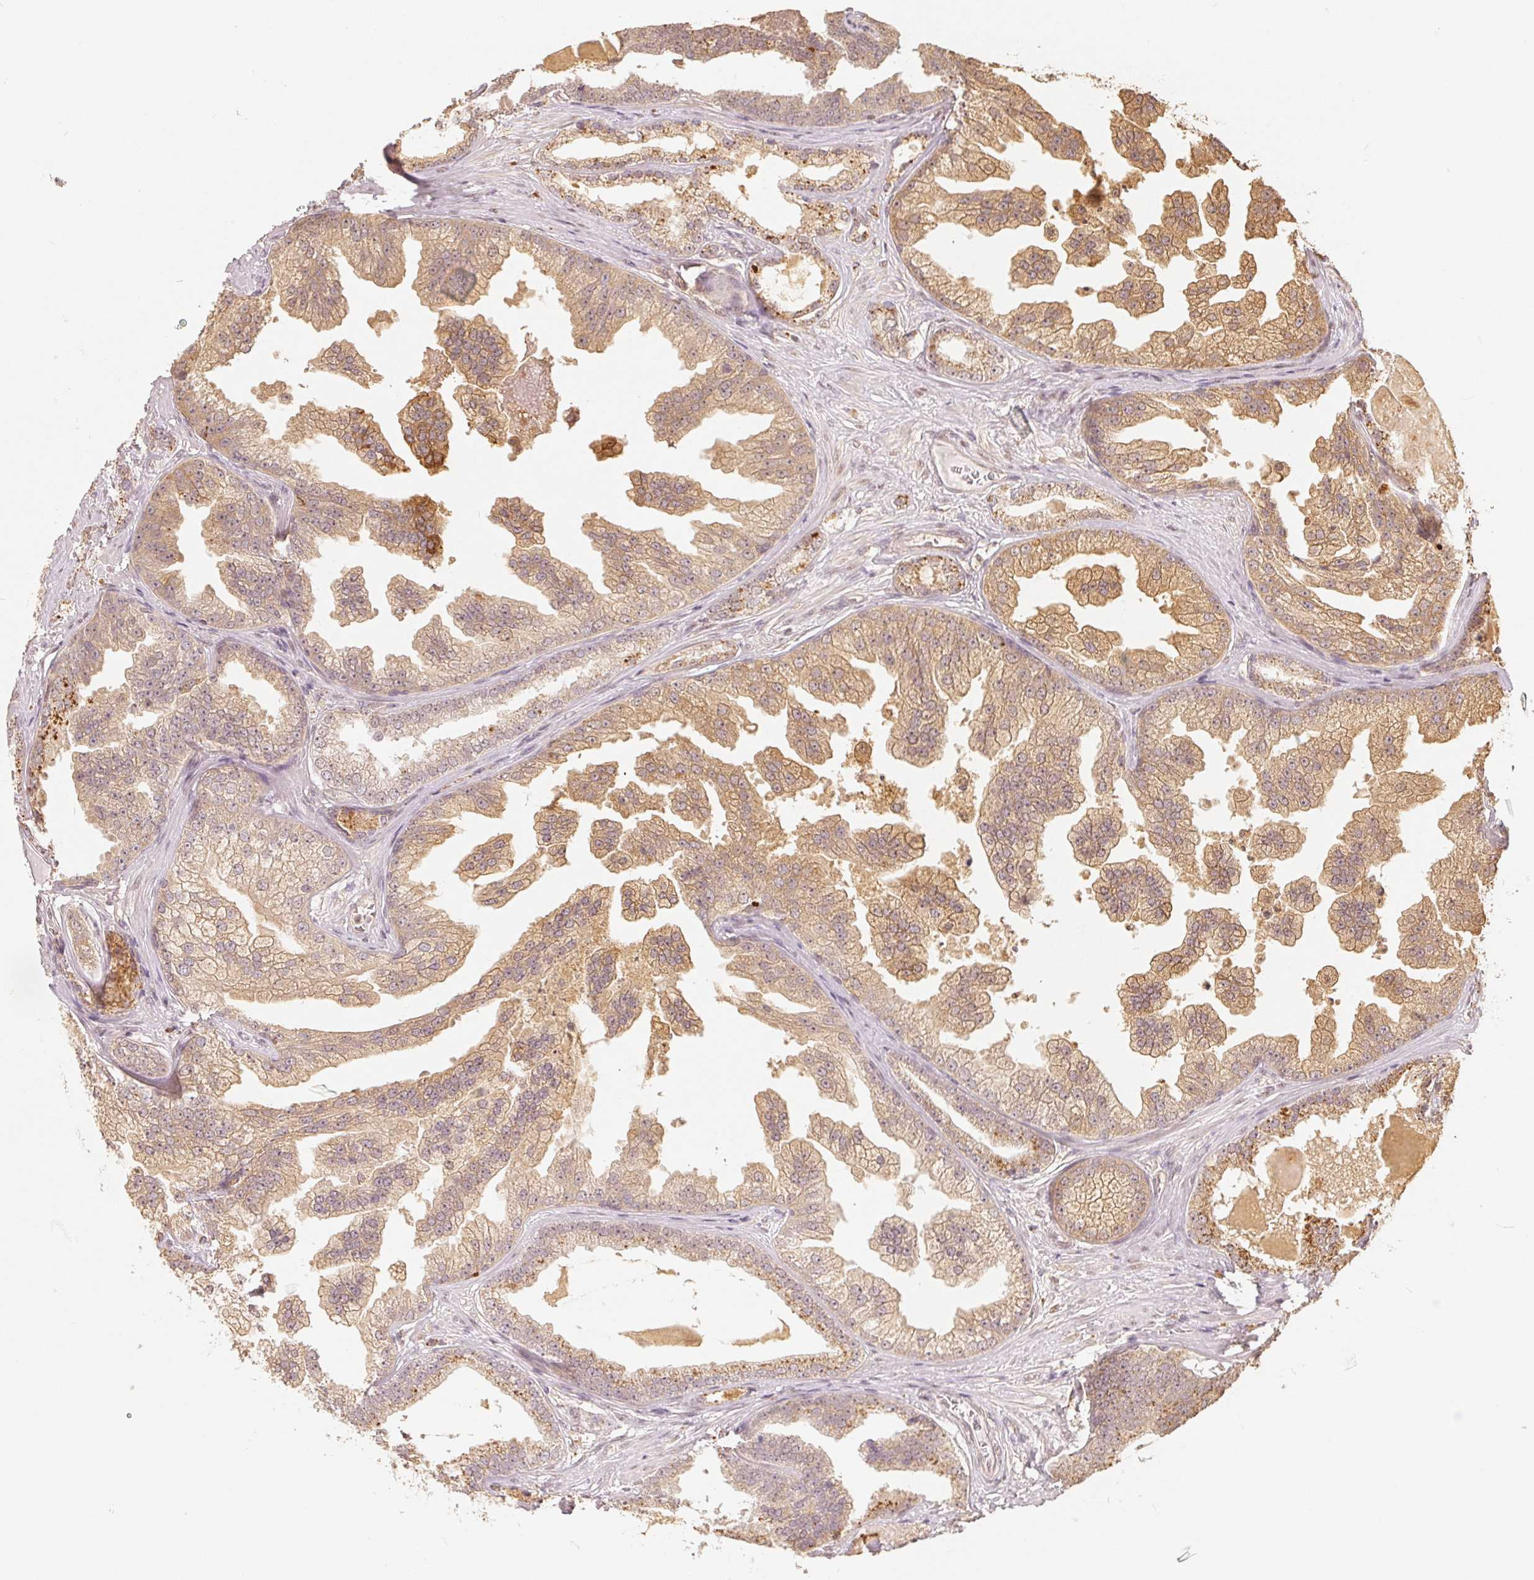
{"staining": {"intensity": "weak", "quantity": ">75%", "location": "cytoplasmic/membranous"}, "tissue": "prostate cancer", "cell_type": "Tumor cells", "image_type": "cancer", "snomed": [{"axis": "morphology", "description": "Adenocarcinoma, Low grade"}, {"axis": "topography", "description": "Prostate"}], "caption": "Immunohistochemistry of prostate cancer exhibits low levels of weak cytoplasmic/membranous expression in approximately >75% of tumor cells.", "gene": "GUSB", "patient": {"sex": "male", "age": 65}}